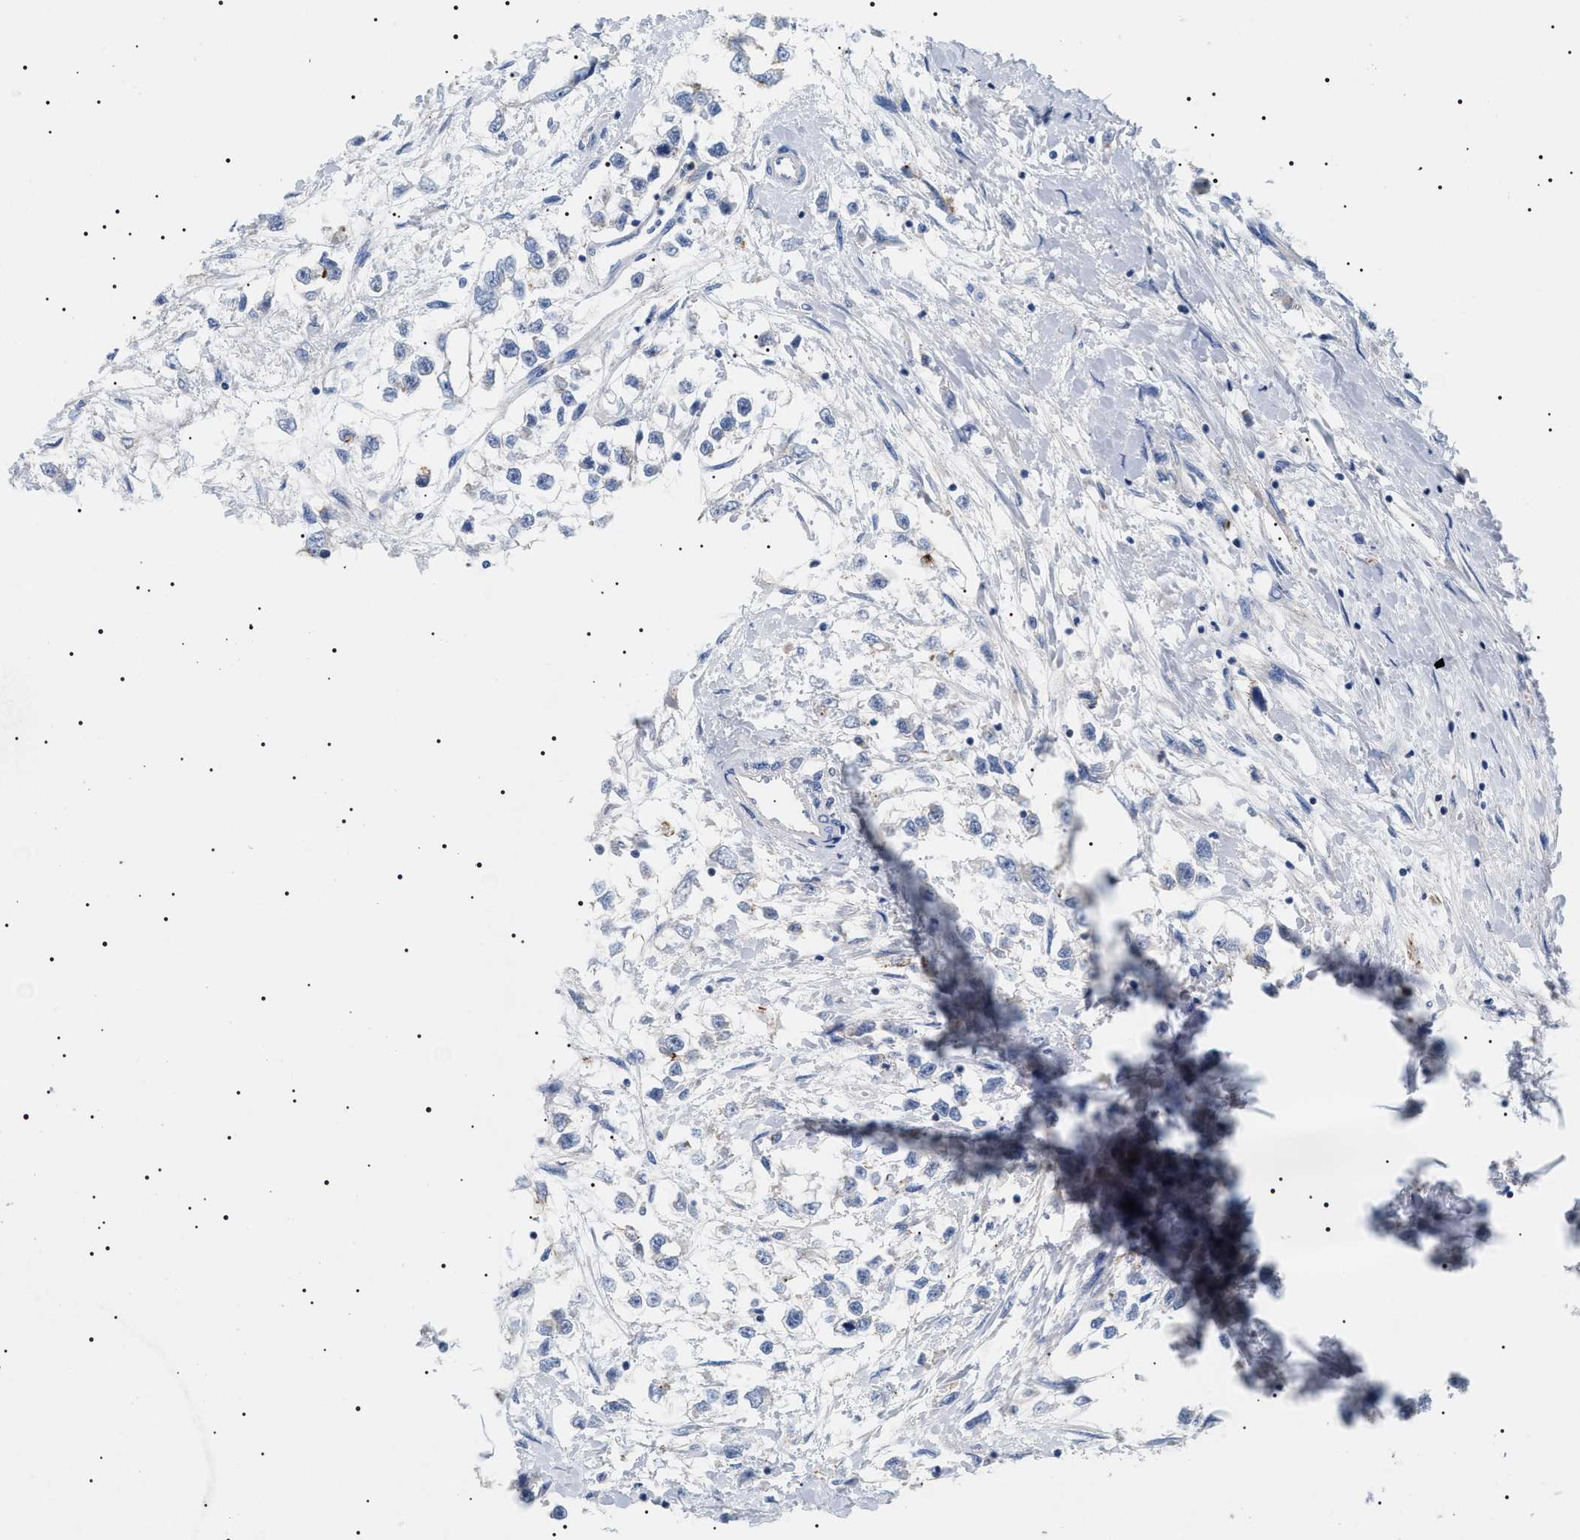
{"staining": {"intensity": "negative", "quantity": "none", "location": "none"}, "tissue": "testis cancer", "cell_type": "Tumor cells", "image_type": "cancer", "snomed": [{"axis": "morphology", "description": "Seminoma, NOS"}, {"axis": "morphology", "description": "Carcinoma, Embryonal, NOS"}, {"axis": "topography", "description": "Testis"}], "caption": "Immunohistochemistry of human testis cancer (seminoma) exhibits no positivity in tumor cells.", "gene": "TMEM222", "patient": {"sex": "male", "age": 51}}